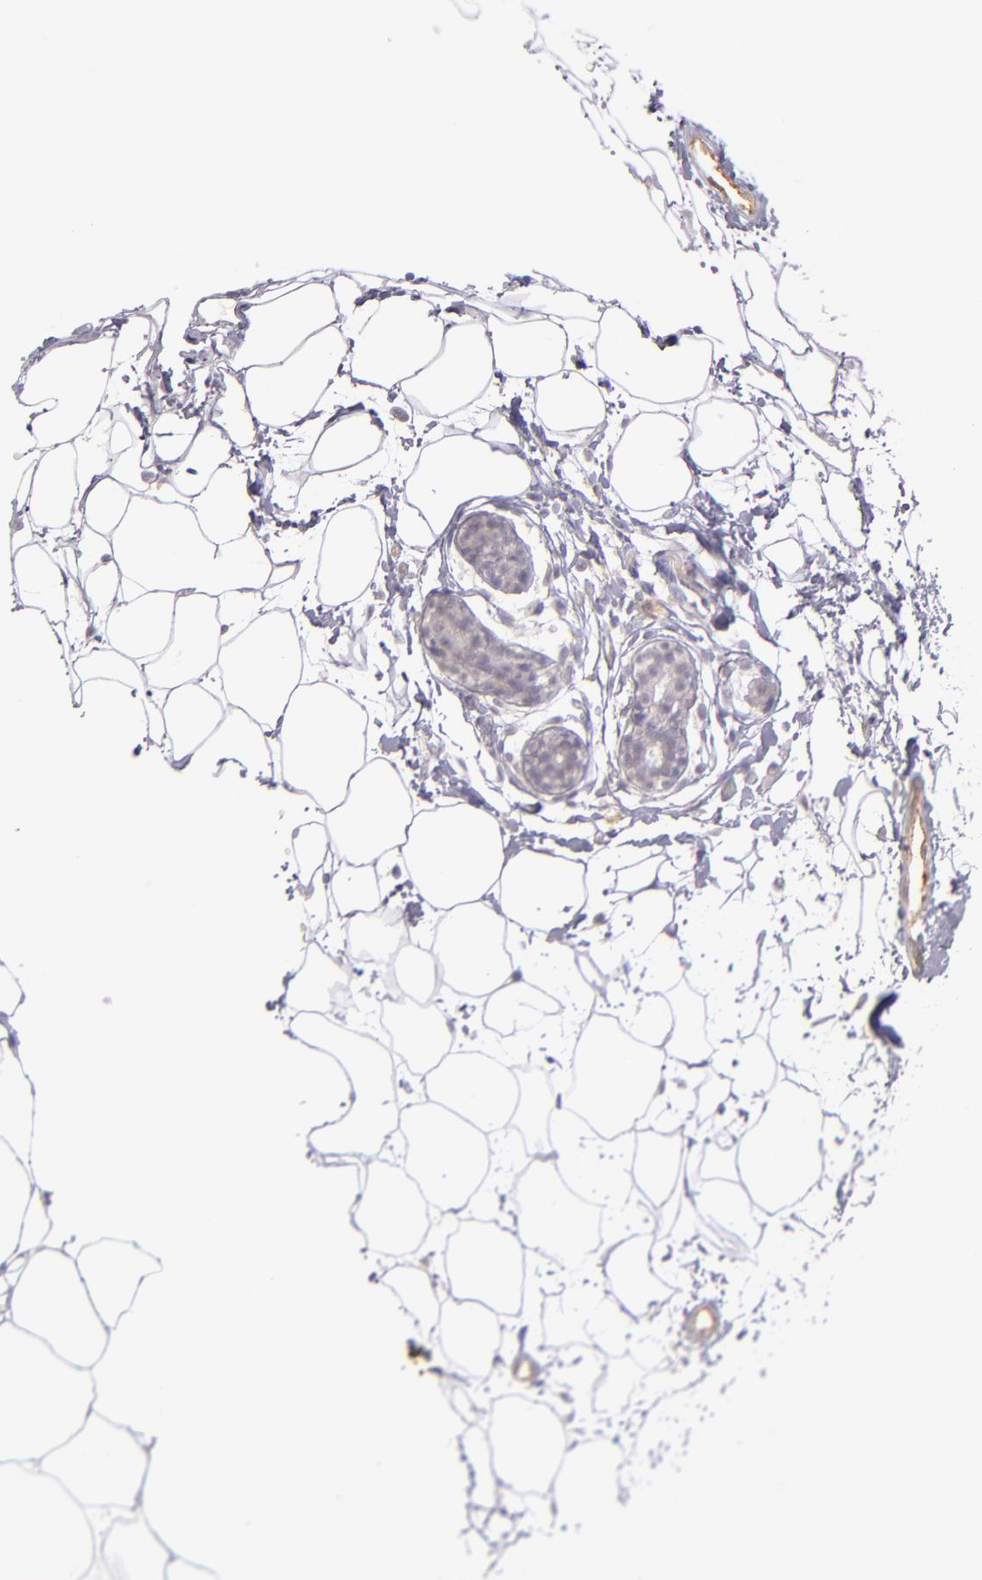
{"staining": {"intensity": "negative", "quantity": "none", "location": "none"}, "tissue": "adipose tissue", "cell_type": "Adipocytes", "image_type": "normal", "snomed": [{"axis": "morphology", "description": "Normal tissue, NOS"}, {"axis": "topography", "description": "Breast"}], "caption": "DAB (3,3'-diaminobenzidine) immunohistochemical staining of unremarkable adipose tissue displays no significant positivity in adipocytes. The staining was performed using DAB to visualize the protein expression in brown, while the nuclei were stained in blue with hematoxylin (Magnification: 20x).", "gene": "THBD", "patient": {"sex": "female", "age": 22}}